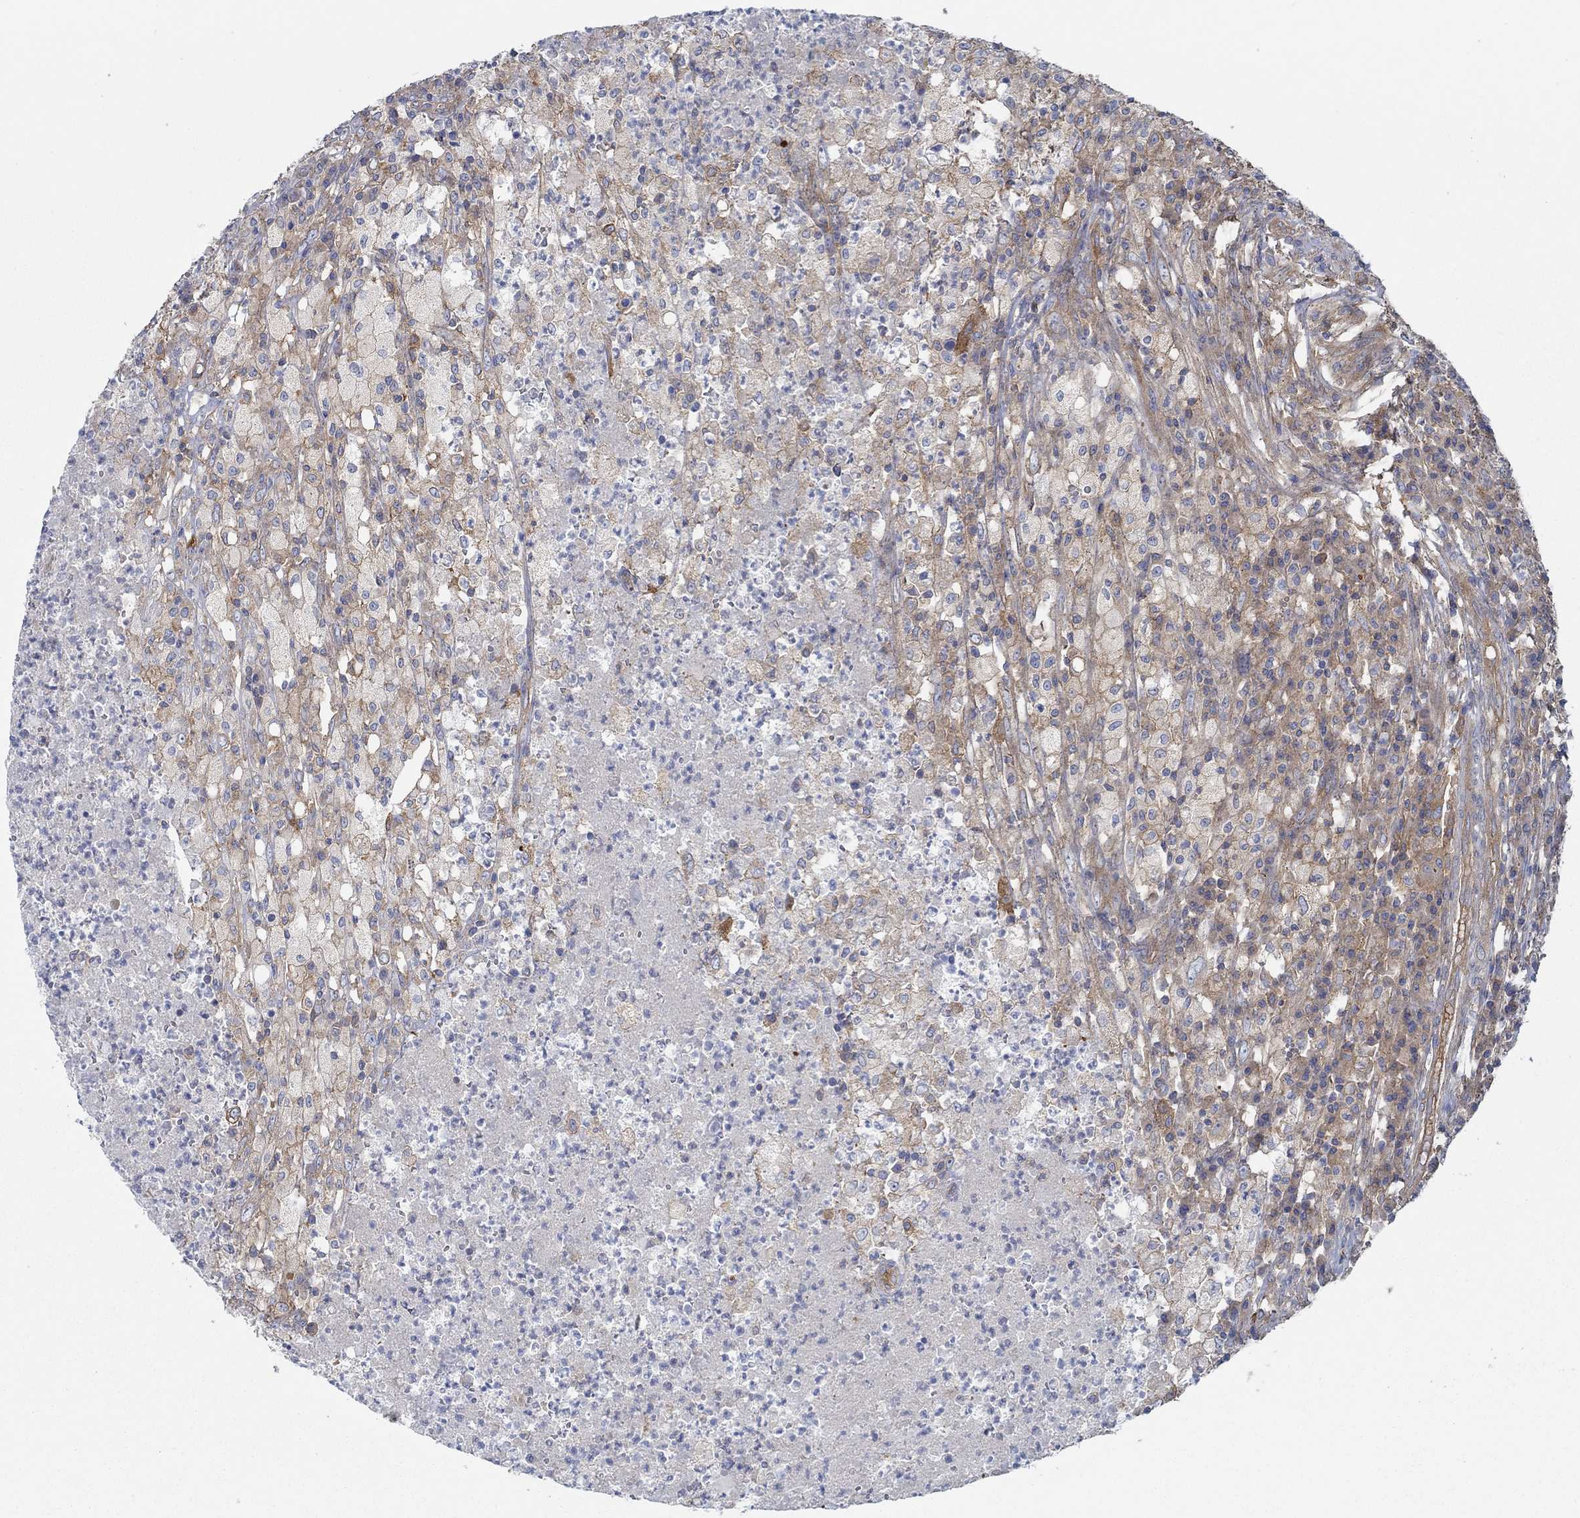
{"staining": {"intensity": "moderate", "quantity": "25%-75%", "location": "cytoplasmic/membranous"}, "tissue": "testis cancer", "cell_type": "Tumor cells", "image_type": "cancer", "snomed": [{"axis": "morphology", "description": "Necrosis, NOS"}, {"axis": "morphology", "description": "Carcinoma, Embryonal, NOS"}, {"axis": "topography", "description": "Testis"}], "caption": "Tumor cells reveal moderate cytoplasmic/membranous positivity in approximately 25%-75% of cells in testis cancer (embryonal carcinoma).", "gene": "SPAG9", "patient": {"sex": "male", "age": 19}}